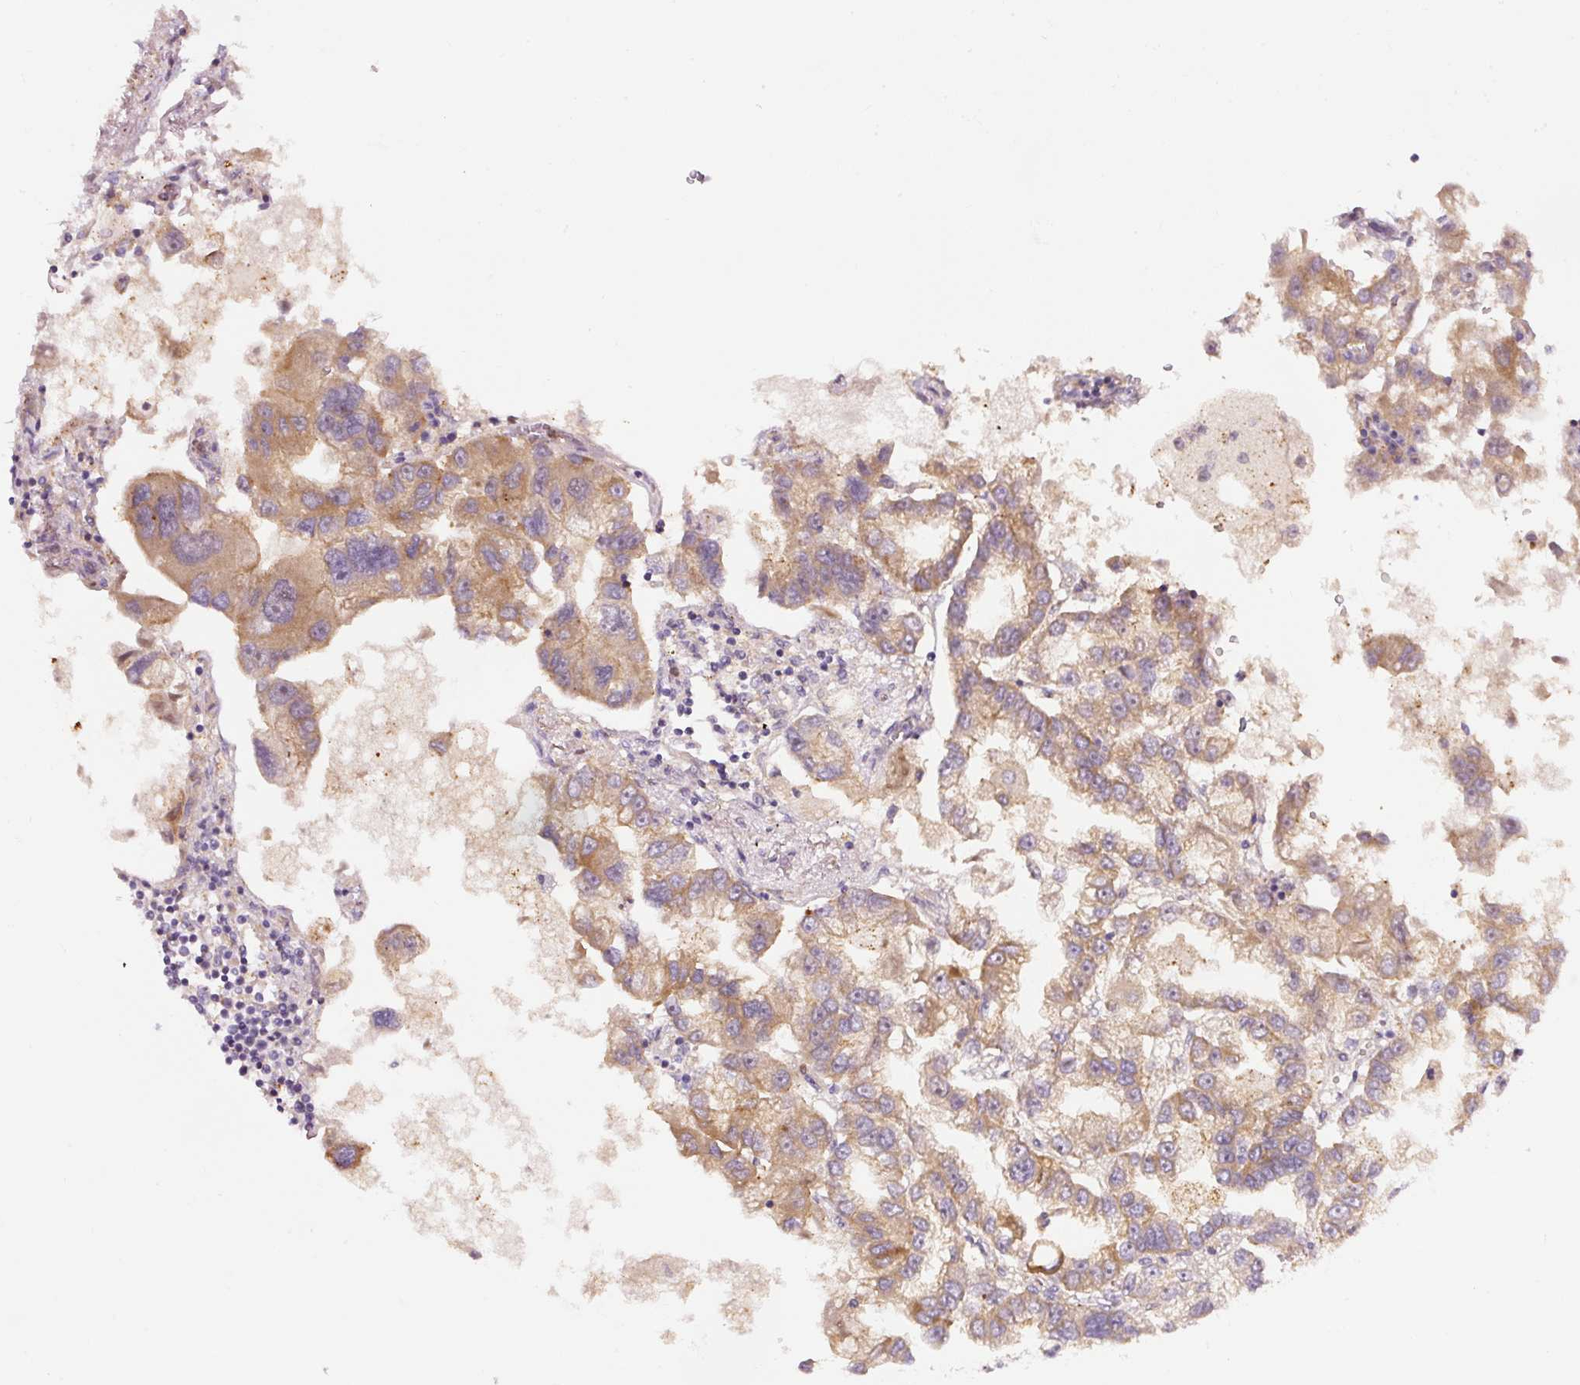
{"staining": {"intensity": "moderate", "quantity": ">75%", "location": "cytoplasmic/membranous"}, "tissue": "lung cancer", "cell_type": "Tumor cells", "image_type": "cancer", "snomed": [{"axis": "morphology", "description": "Adenocarcinoma, NOS"}, {"axis": "topography", "description": "Lung"}], "caption": "Lung cancer stained with DAB (3,3'-diaminobenzidine) IHC demonstrates medium levels of moderate cytoplasmic/membranous positivity in about >75% of tumor cells. (DAB (3,3'-diaminobenzidine) IHC, brown staining for protein, blue staining for nuclei).", "gene": "ZSWIM7", "patient": {"sex": "female", "age": 54}}